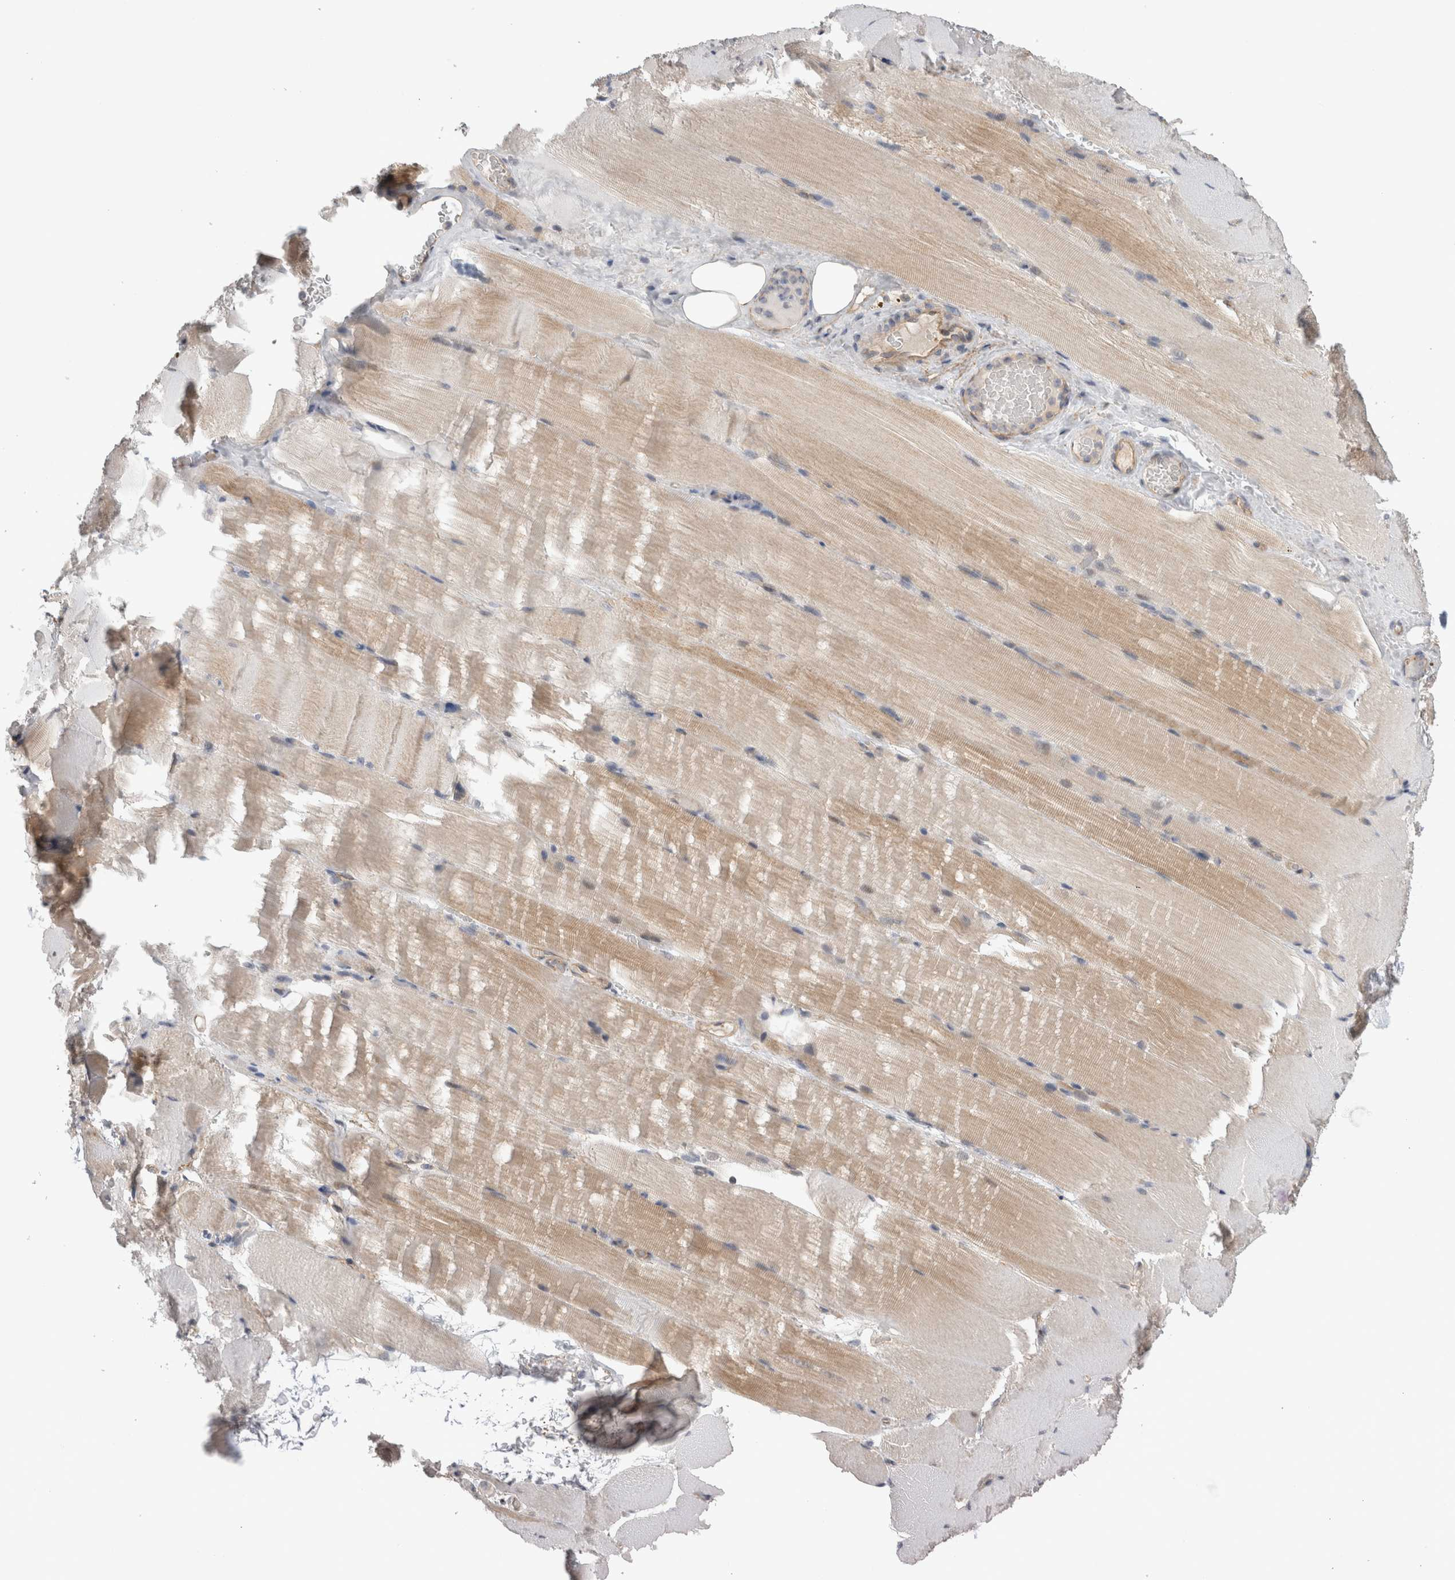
{"staining": {"intensity": "weak", "quantity": "25%-75%", "location": "cytoplasmic/membranous"}, "tissue": "skeletal muscle", "cell_type": "Myocytes", "image_type": "normal", "snomed": [{"axis": "morphology", "description": "Normal tissue, NOS"}, {"axis": "topography", "description": "Skeletal muscle"}, {"axis": "topography", "description": "Parathyroid gland"}], "caption": "A photomicrograph of human skeletal muscle stained for a protein shows weak cytoplasmic/membranous brown staining in myocytes.", "gene": "TAFA5", "patient": {"sex": "female", "age": 37}}